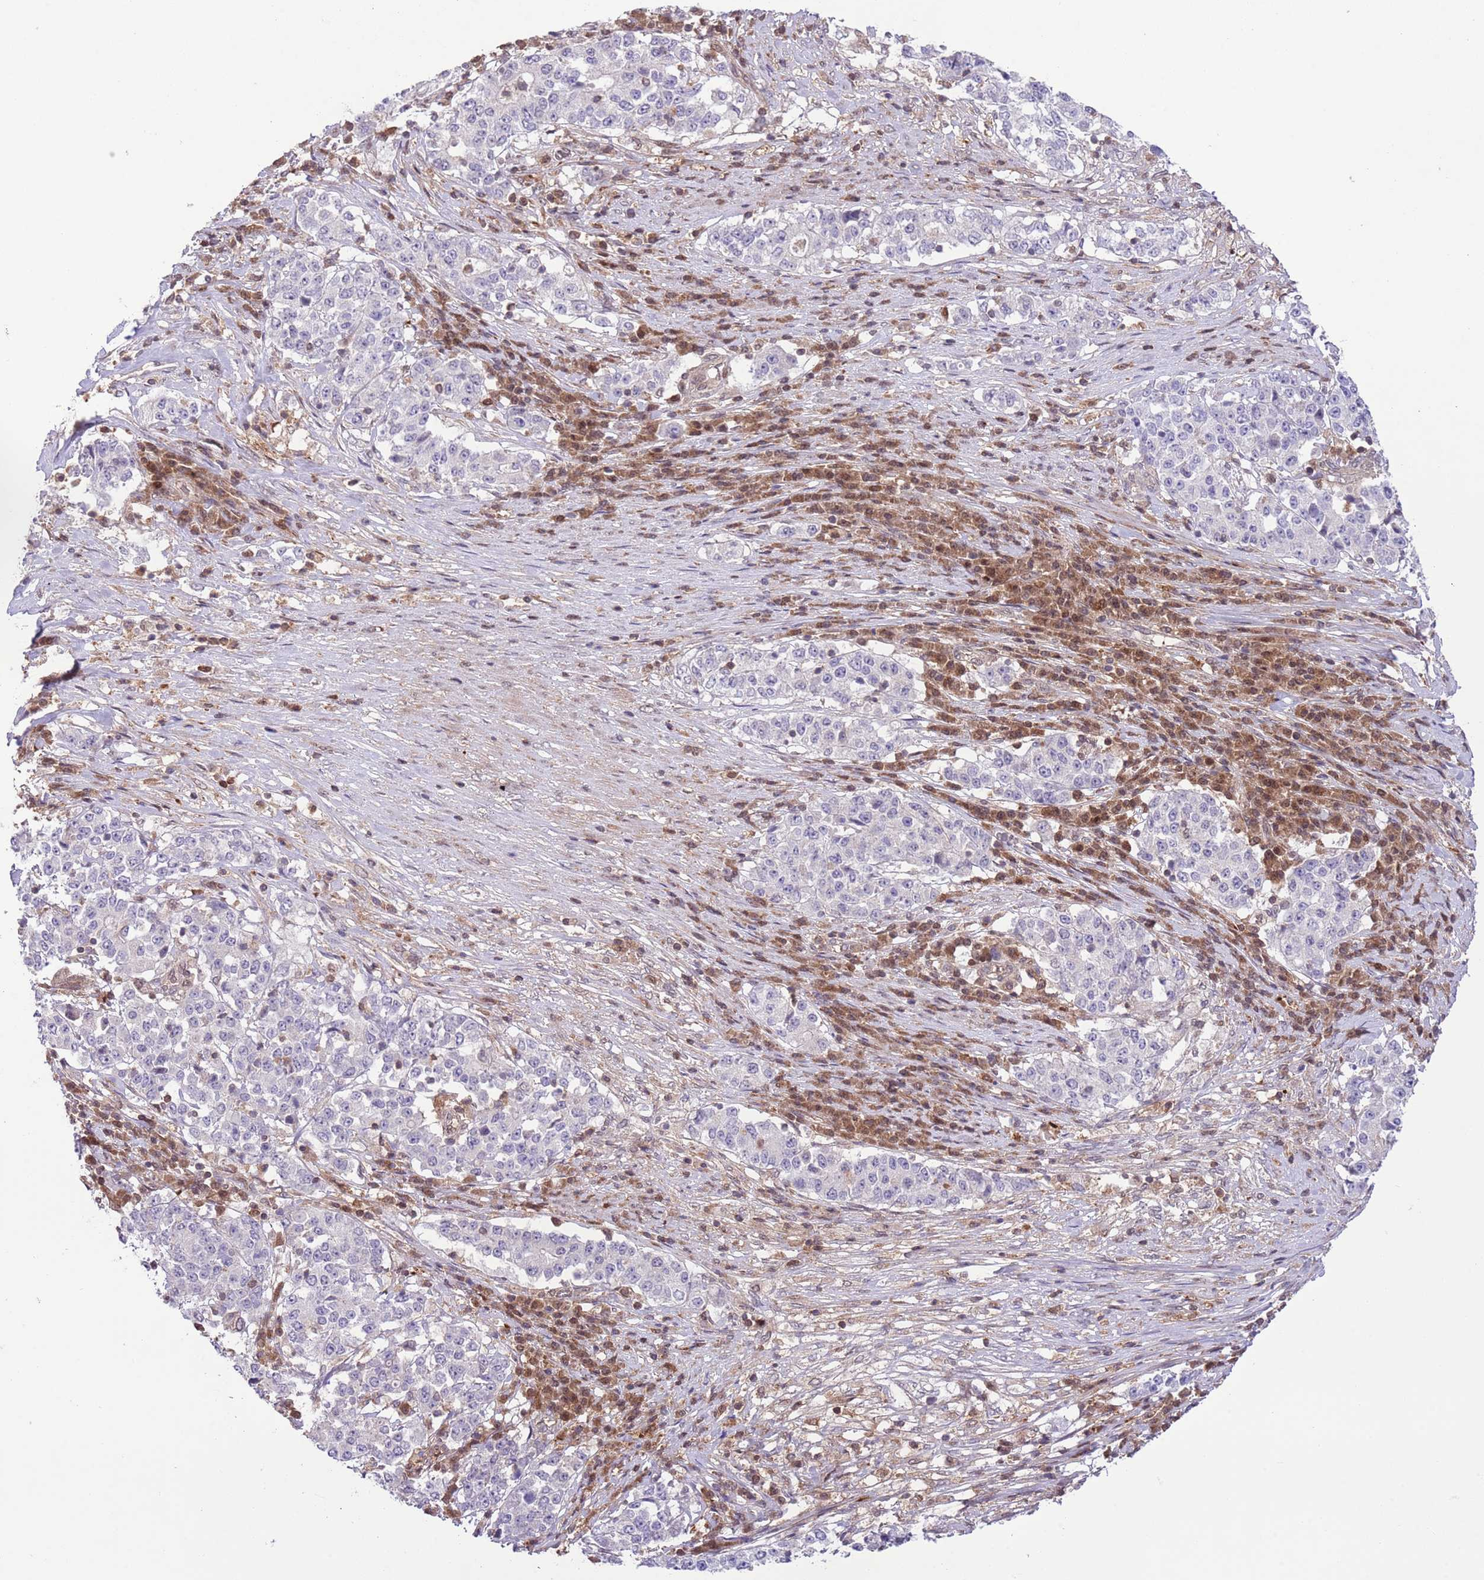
{"staining": {"intensity": "negative", "quantity": "none", "location": "none"}, "tissue": "stomach cancer", "cell_type": "Tumor cells", "image_type": "cancer", "snomed": [{"axis": "morphology", "description": "Adenocarcinoma, NOS"}, {"axis": "topography", "description": "Stomach"}], "caption": "This is a image of immunohistochemistry staining of stomach cancer, which shows no expression in tumor cells.", "gene": "HDHD2", "patient": {"sex": "male", "age": 59}}